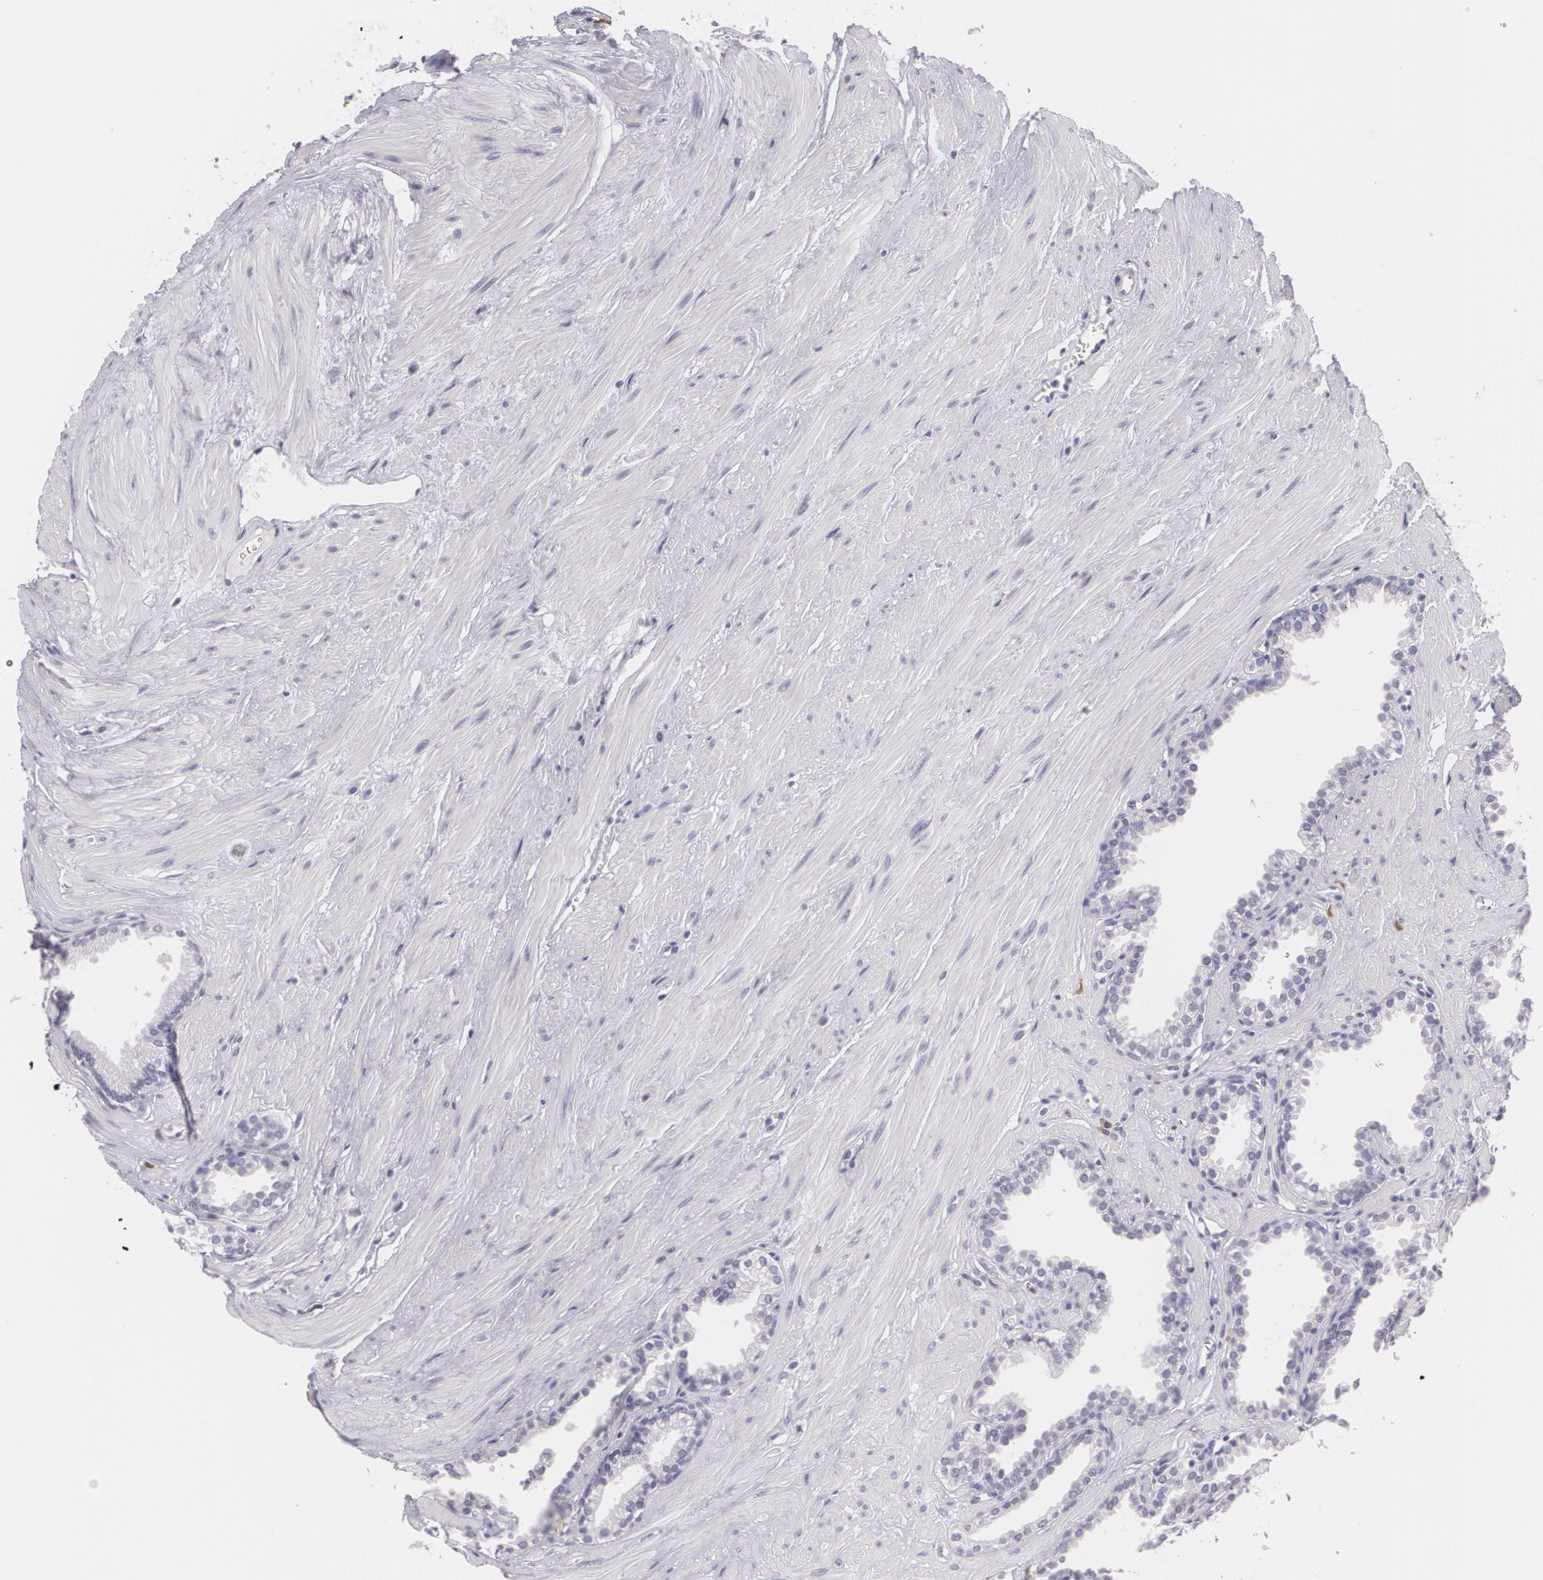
{"staining": {"intensity": "negative", "quantity": "none", "location": "none"}, "tissue": "prostate", "cell_type": "Glandular cells", "image_type": "normal", "snomed": [{"axis": "morphology", "description": "Normal tissue, NOS"}, {"axis": "topography", "description": "Prostate"}], "caption": "A high-resolution micrograph shows immunohistochemistry staining of normal prostate, which displays no significant expression in glandular cells.", "gene": "MAP2", "patient": {"sex": "male", "age": 64}}